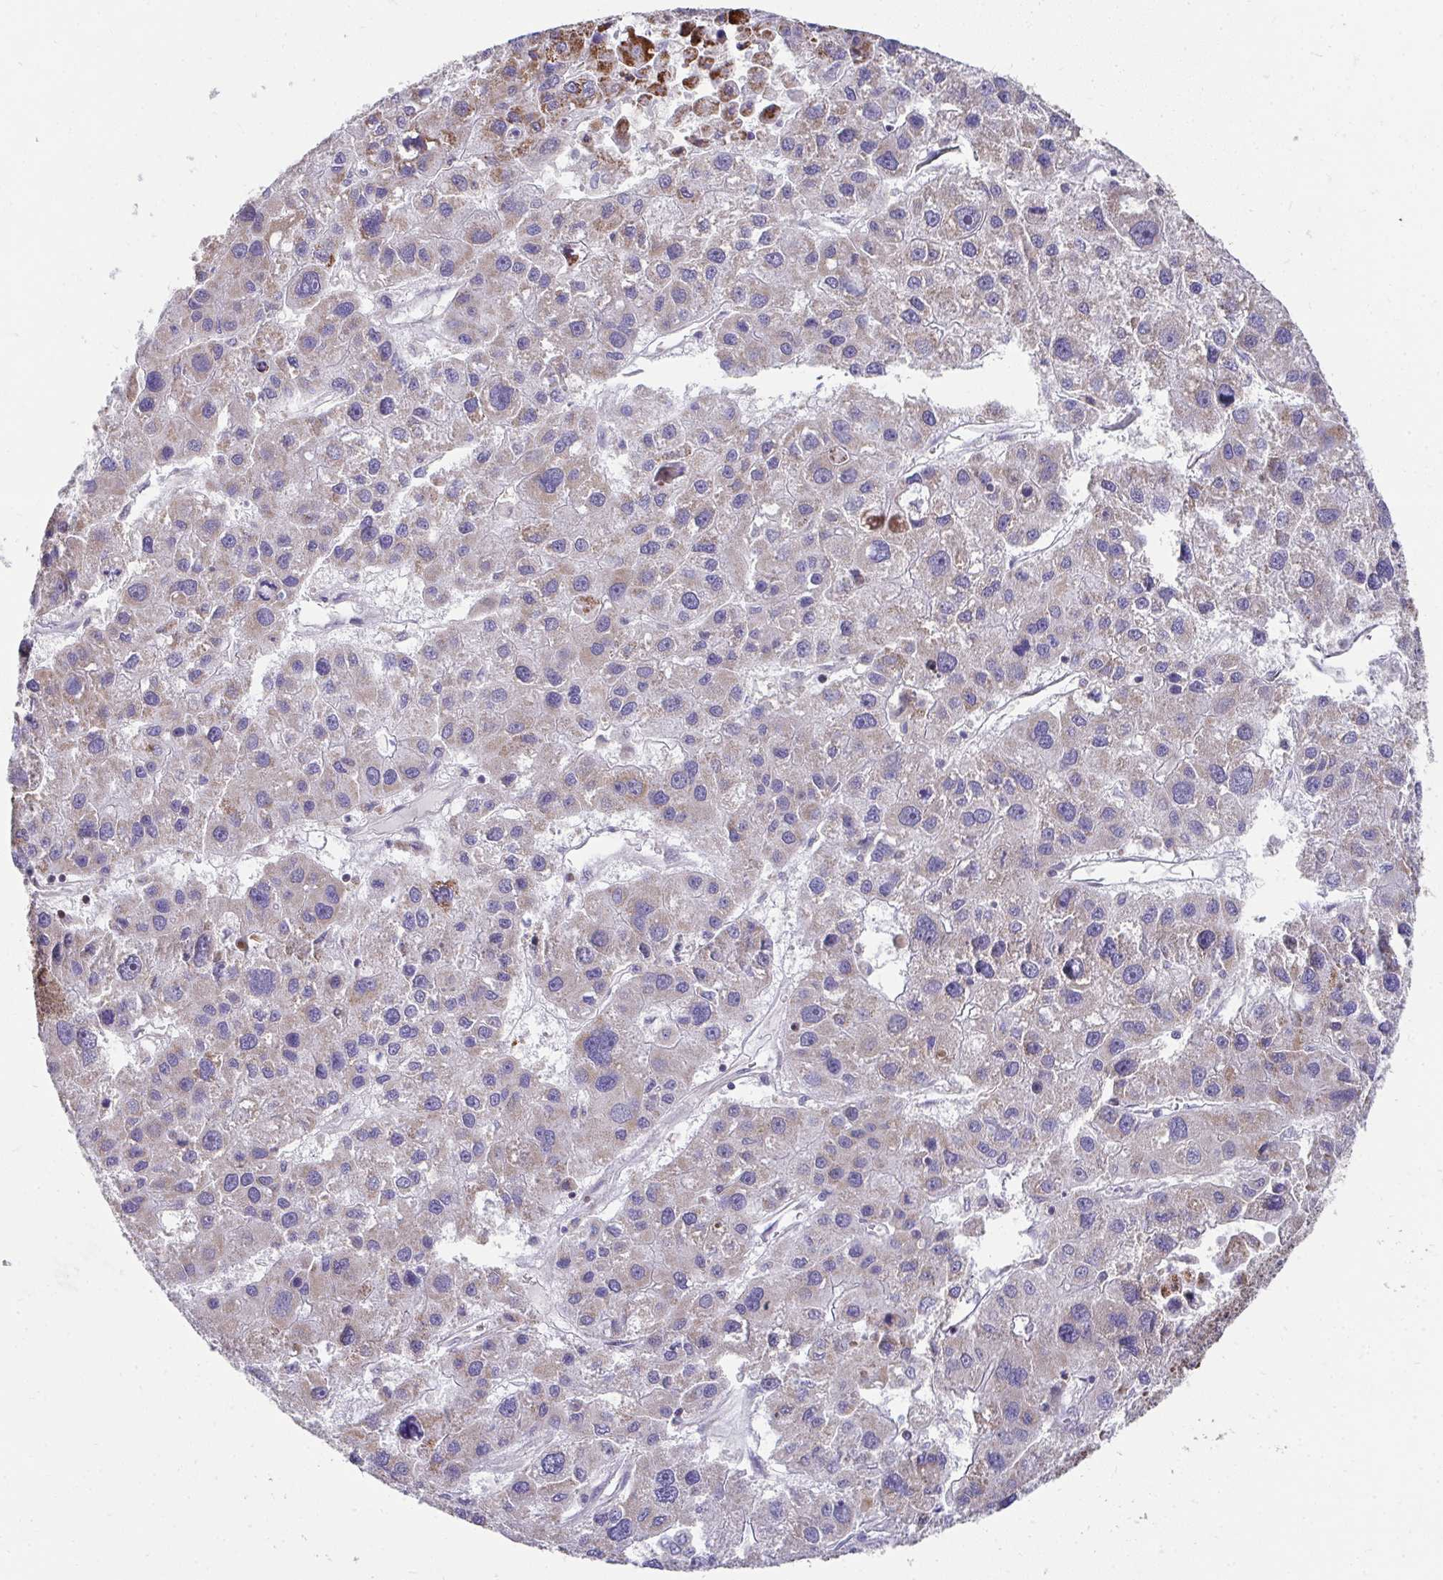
{"staining": {"intensity": "moderate", "quantity": "<25%", "location": "cytoplasmic/membranous"}, "tissue": "liver cancer", "cell_type": "Tumor cells", "image_type": "cancer", "snomed": [{"axis": "morphology", "description": "Carcinoma, Hepatocellular, NOS"}, {"axis": "topography", "description": "Liver"}], "caption": "This micrograph exhibits immunohistochemistry (IHC) staining of human liver cancer (hepatocellular carcinoma), with low moderate cytoplasmic/membranous positivity in about <25% of tumor cells.", "gene": "PRRG3", "patient": {"sex": "male", "age": 73}}